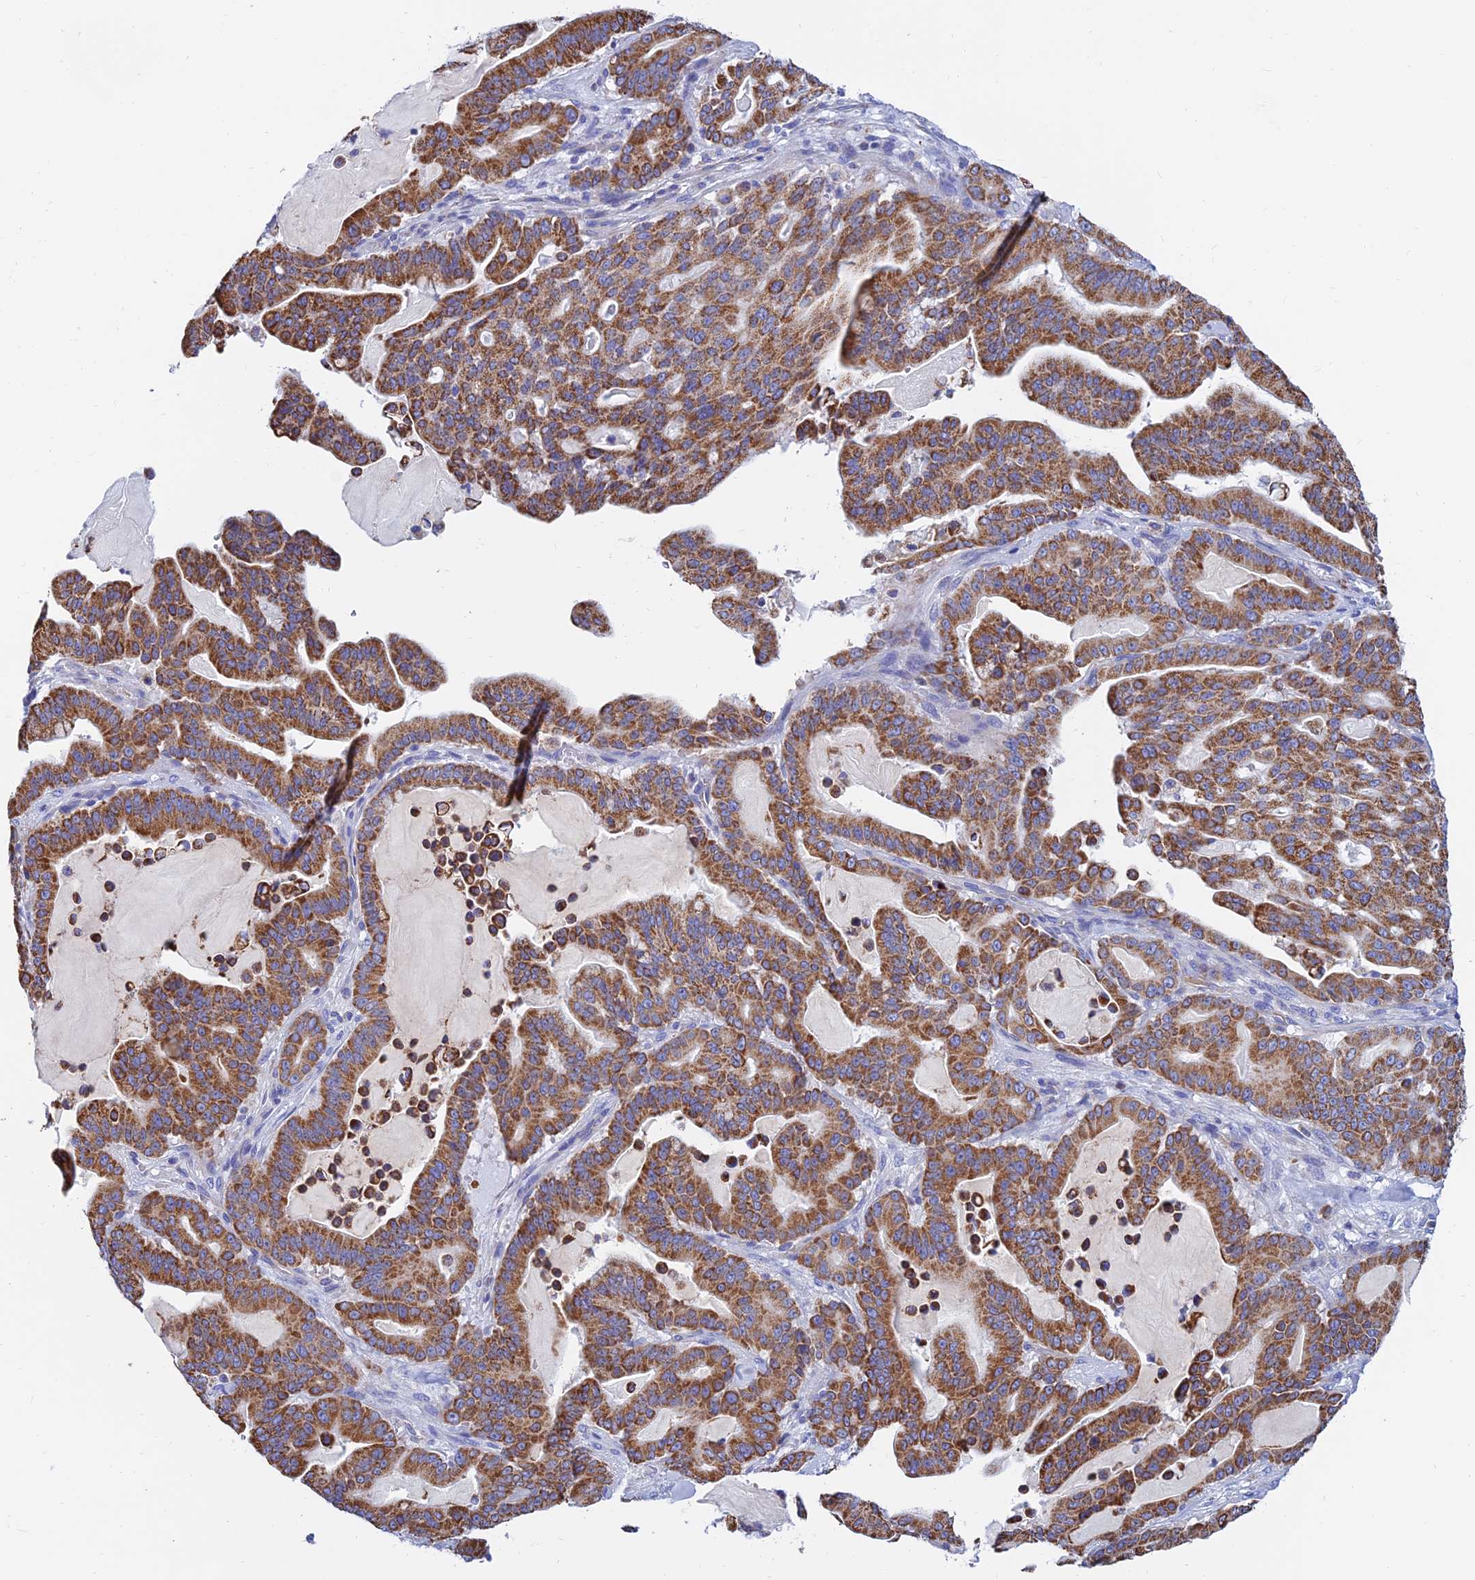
{"staining": {"intensity": "moderate", "quantity": ">75%", "location": "cytoplasmic/membranous"}, "tissue": "pancreatic cancer", "cell_type": "Tumor cells", "image_type": "cancer", "snomed": [{"axis": "morphology", "description": "Adenocarcinoma, NOS"}, {"axis": "topography", "description": "Pancreas"}], "caption": "Moderate cytoplasmic/membranous protein positivity is appreciated in approximately >75% of tumor cells in pancreatic cancer (adenocarcinoma).", "gene": "MGST1", "patient": {"sex": "male", "age": 63}}